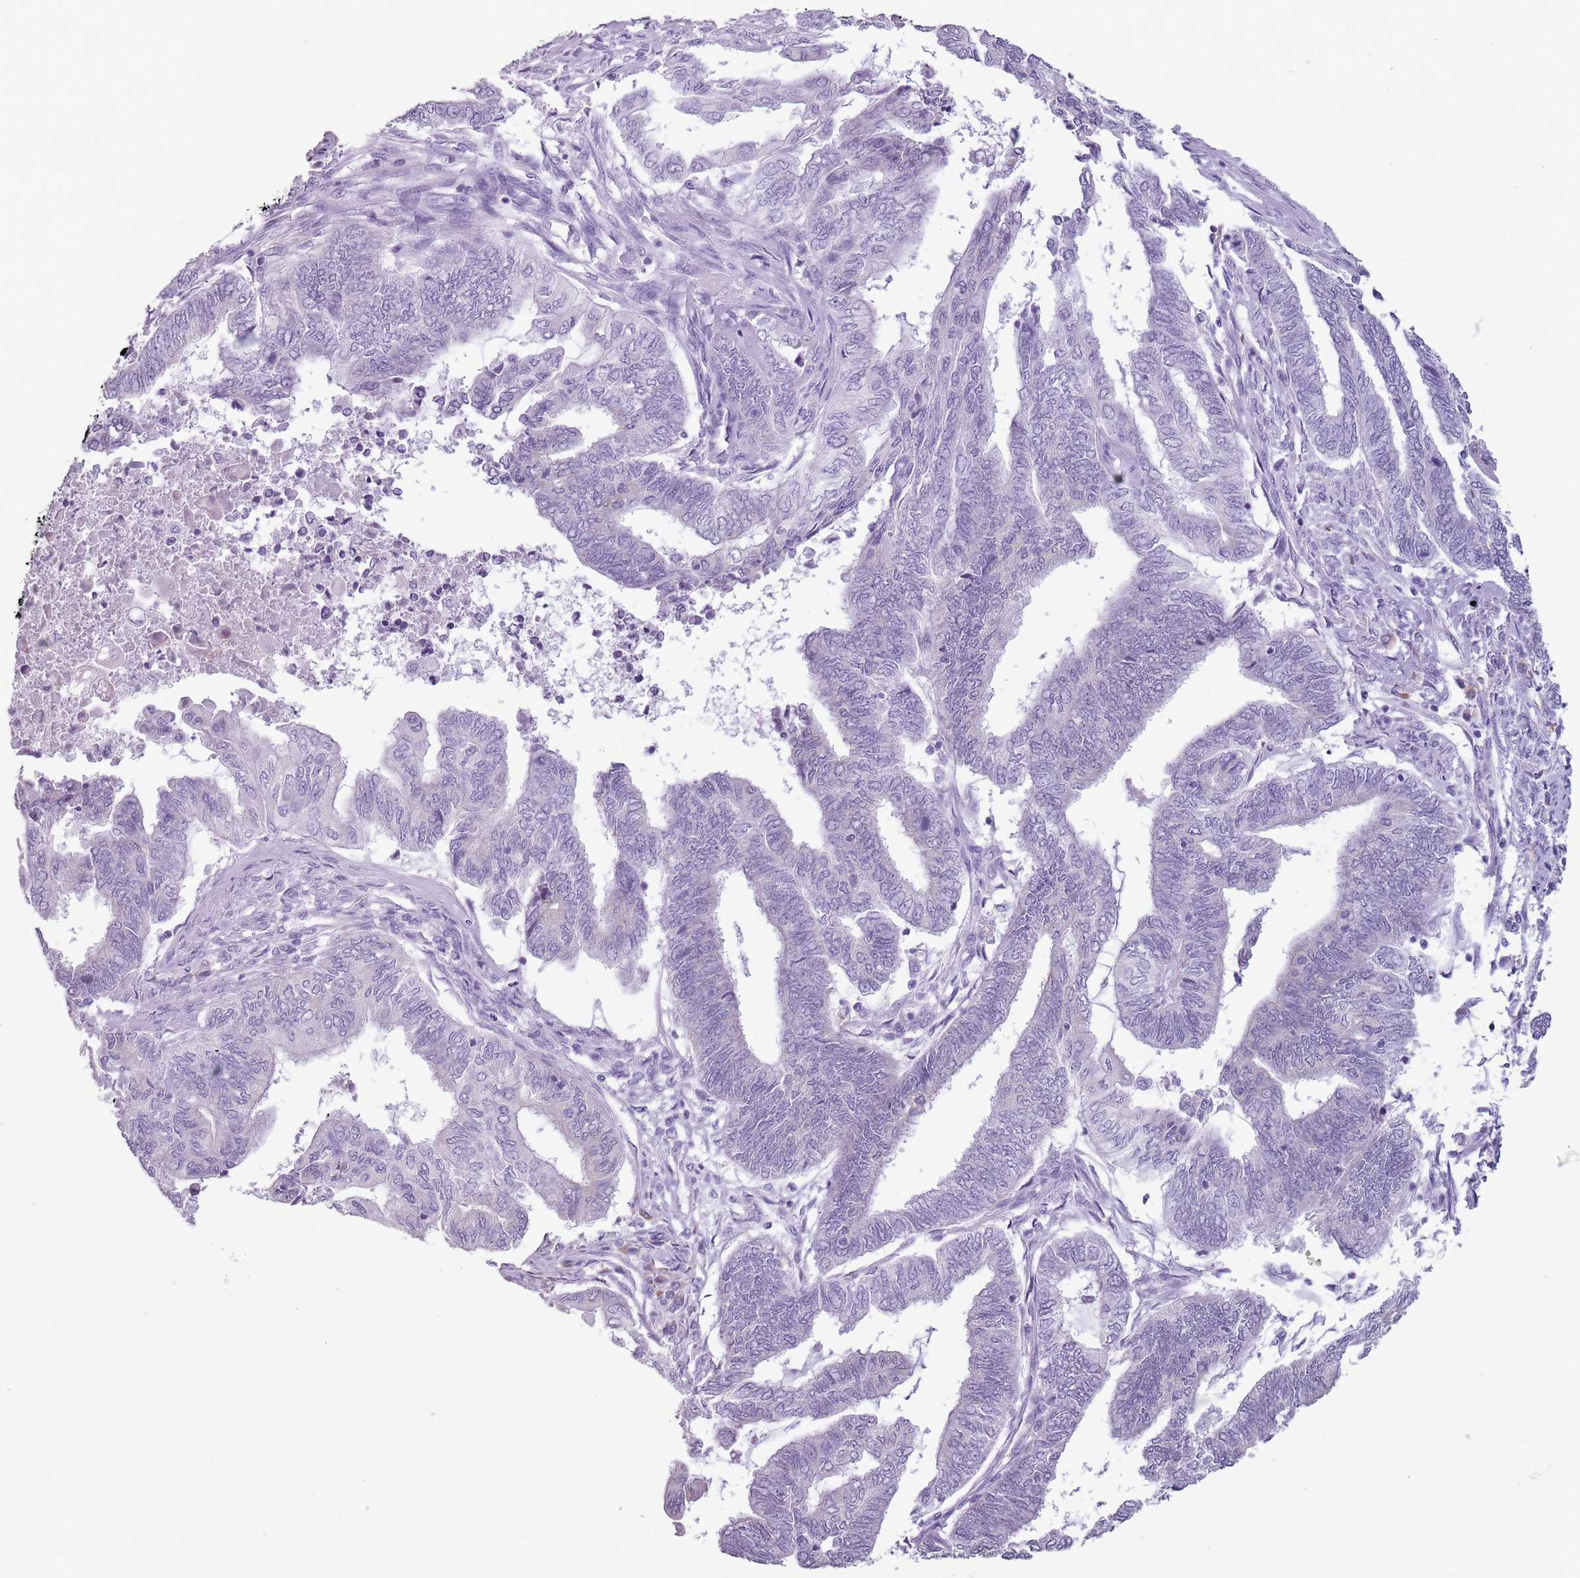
{"staining": {"intensity": "negative", "quantity": "none", "location": "none"}, "tissue": "endometrial cancer", "cell_type": "Tumor cells", "image_type": "cancer", "snomed": [{"axis": "morphology", "description": "Adenocarcinoma, NOS"}, {"axis": "topography", "description": "Uterus"}, {"axis": "topography", "description": "Endometrium"}], "caption": "Immunohistochemistry (IHC) histopathology image of human endometrial cancer stained for a protein (brown), which demonstrates no positivity in tumor cells. Nuclei are stained in blue.", "gene": "HYOU1", "patient": {"sex": "female", "age": 70}}